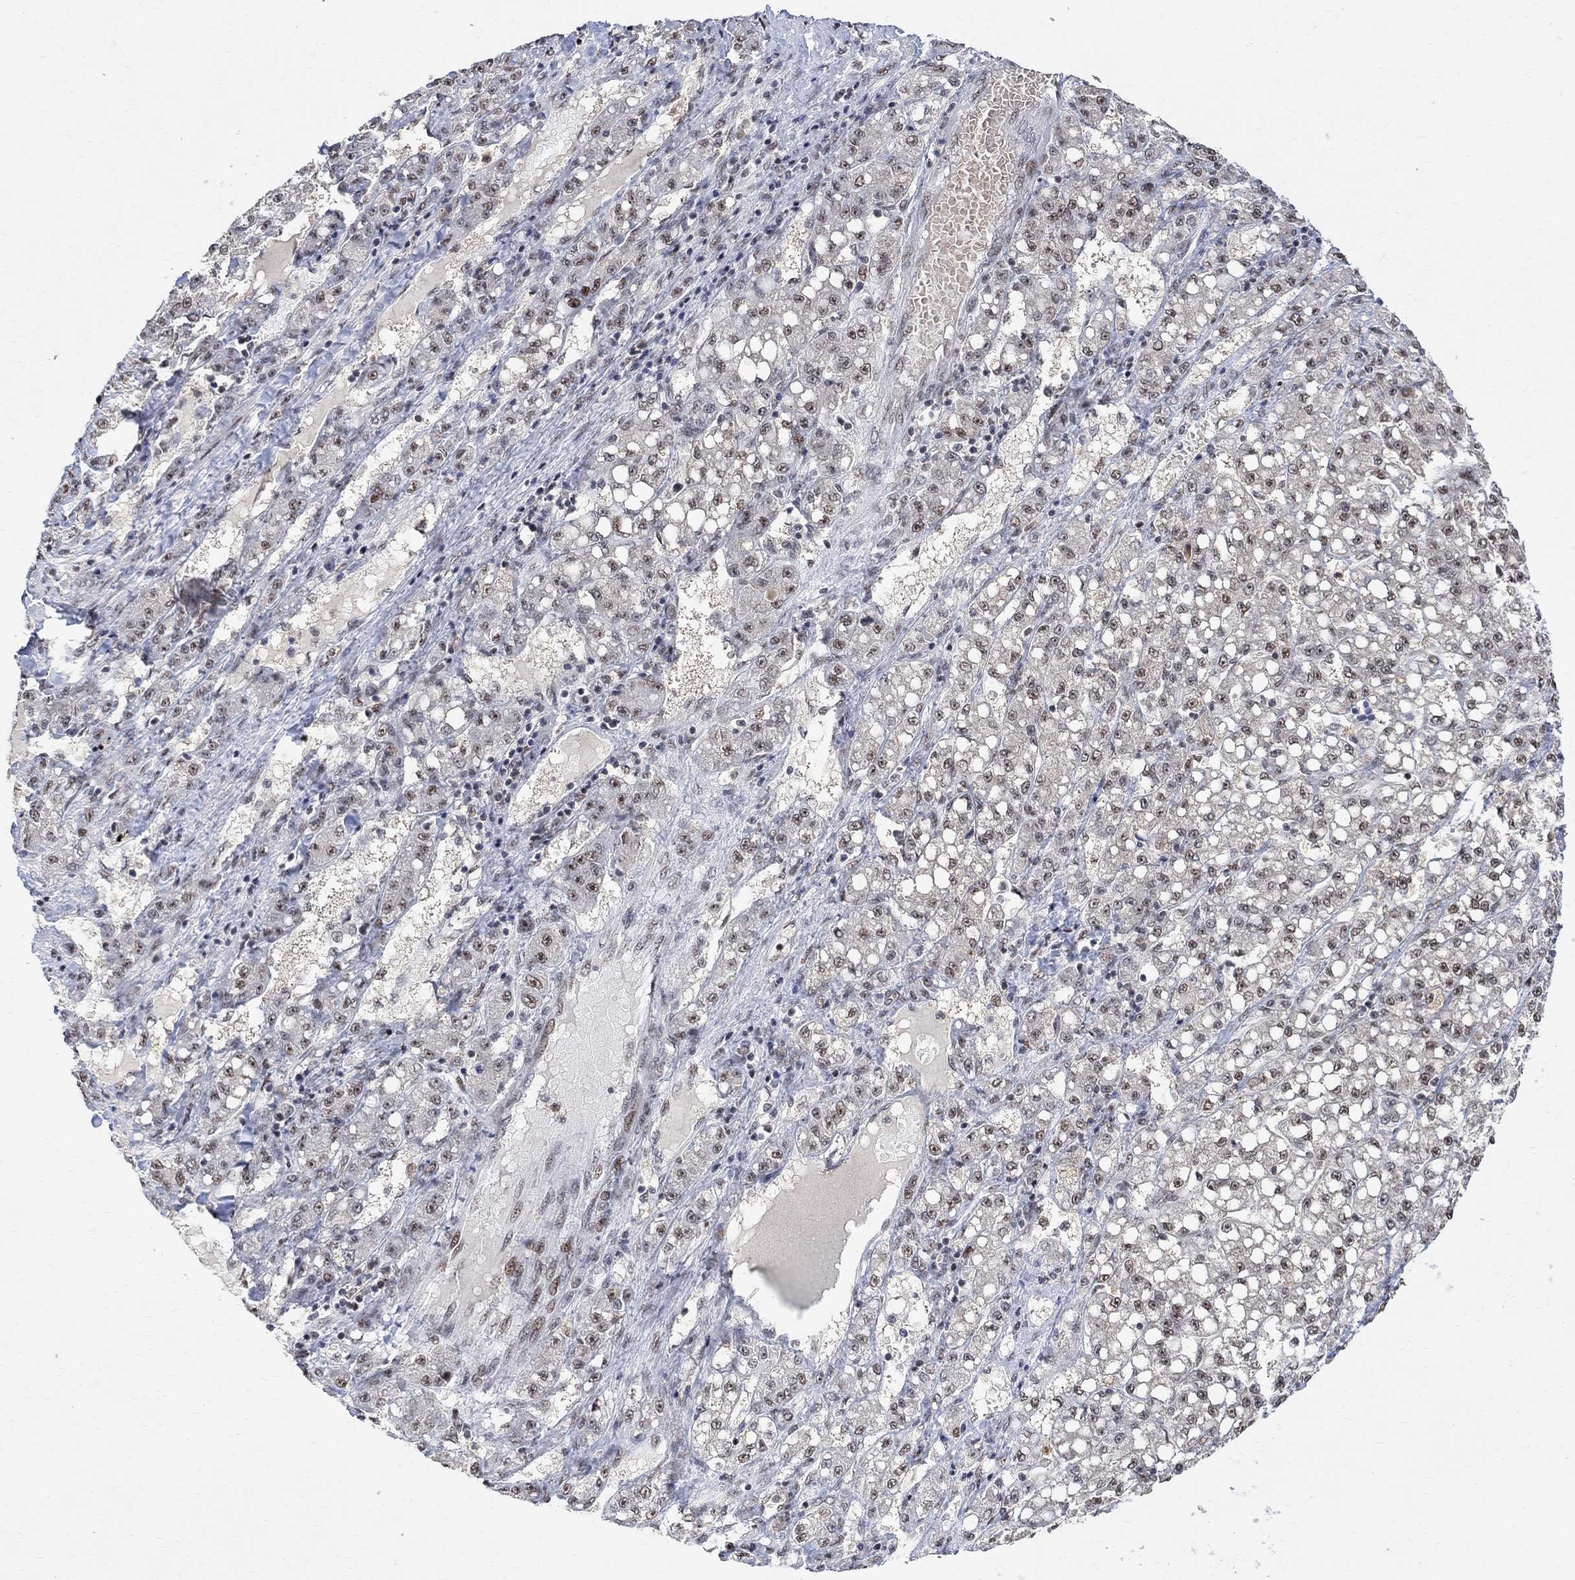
{"staining": {"intensity": "strong", "quantity": "<25%", "location": "nuclear"}, "tissue": "liver cancer", "cell_type": "Tumor cells", "image_type": "cancer", "snomed": [{"axis": "morphology", "description": "Carcinoma, Hepatocellular, NOS"}, {"axis": "topography", "description": "Liver"}], "caption": "This is a histology image of IHC staining of hepatocellular carcinoma (liver), which shows strong staining in the nuclear of tumor cells.", "gene": "E4F1", "patient": {"sex": "female", "age": 65}}